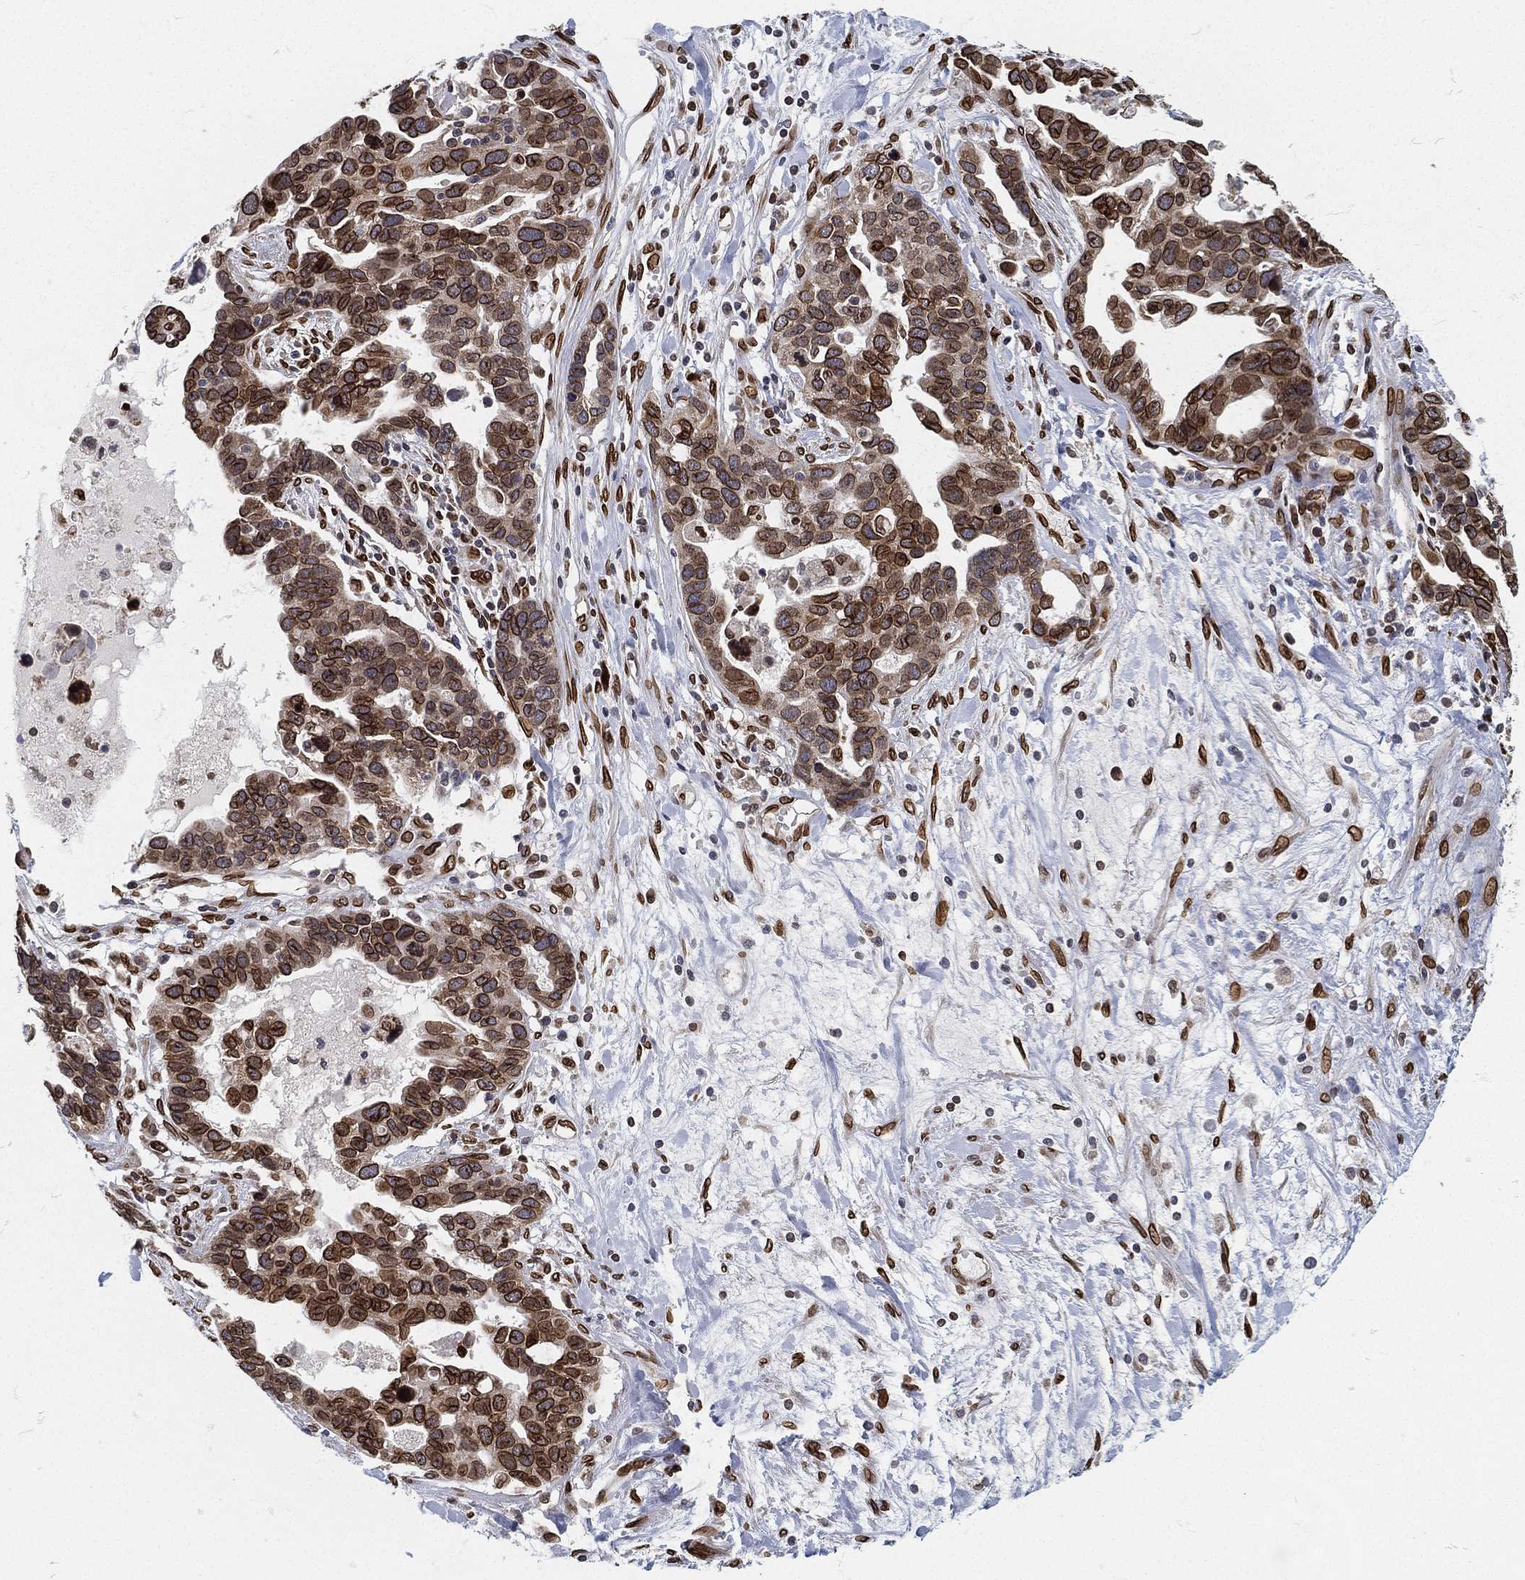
{"staining": {"intensity": "strong", "quantity": ">75%", "location": "cytoplasmic/membranous,nuclear"}, "tissue": "ovarian cancer", "cell_type": "Tumor cells", "image_type": "cancer", "snomed": [{"axis": "morphology", "description": "Cystadenocarcinoma, serous, NOS"}, {"axis": "topography", "description": "Ovary"}], "caption": "Protein staining reveals strong cytoplasmic/membranous and nuclear expression in about >75% of tumor cells in ovarian cancer (serous cystadenocarcinoma). (IHC, brightfield microscopy, high magnification).", "gene": "PALB2", "patient": {"sex": "female", "age": 54}}